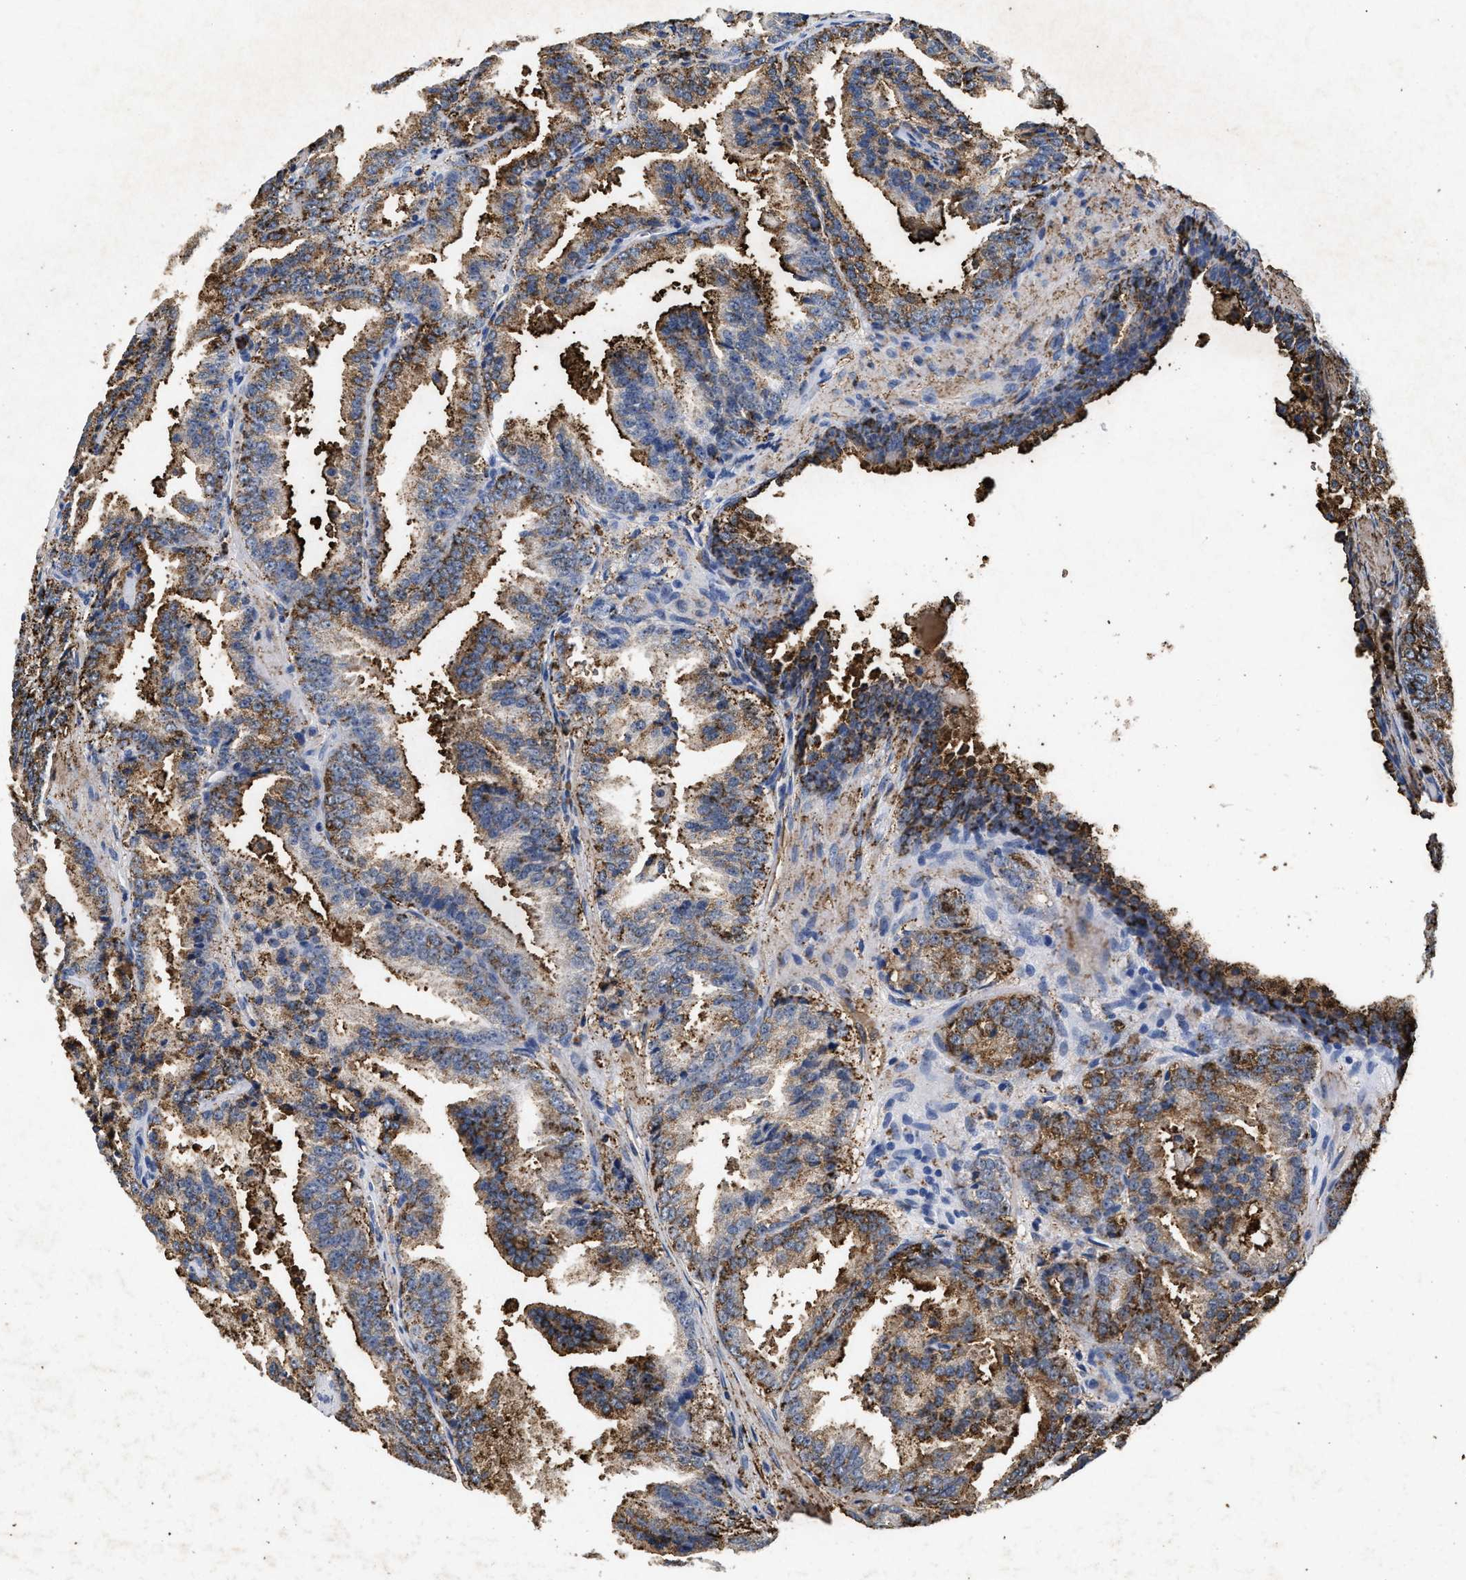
{"staining": {"intensity": "moderate", "quantity": "25%-75%", "location": "cytoplasmic/membranous"}, "tissue": "prostate cancer", "cell_type": "Tumor cells", "image_type": "cancer", "snomed": [{"axis": "morphology", "description": "Adenocarcinoma, High grade"}, {"axis": "topography", "description": "Prostate"}], "caption": "Immunohistochemistry (DAB) staining of human high-grade adenocarcinoma (prostate) exhibits moderate cytoplasmic/membranous protein staining in about 25%-75% of tumor cells. (Brightfield microscopy of DAB IHC at high magnification).", "gene": "LTB4R2", "patient": {"sex": "male", "age": 61}}